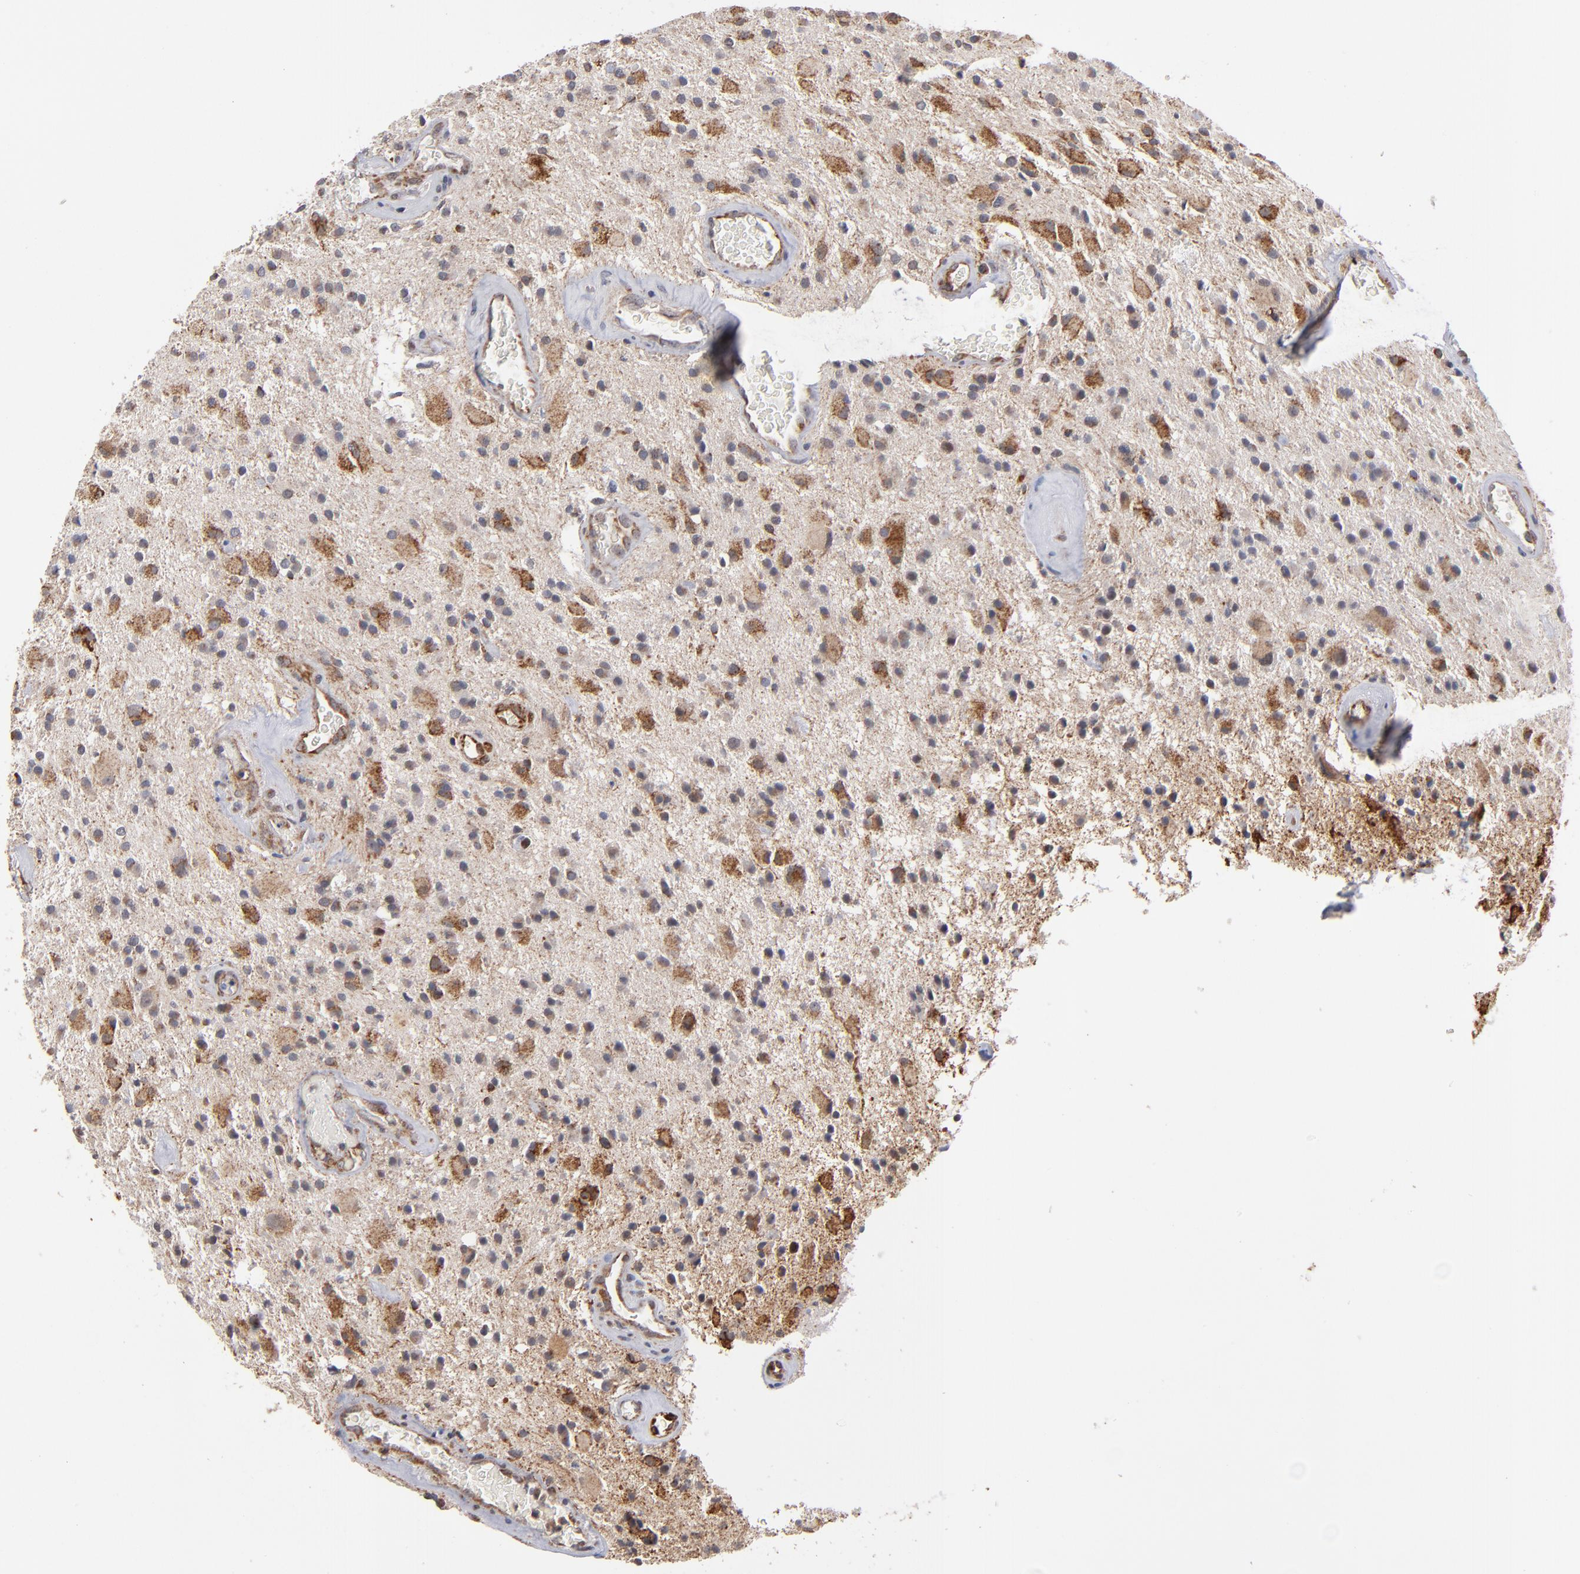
{"staining": {"intensity": "moderate", "quantity": "<25%", "location": "cytoplasmic/membranous"}, "tissue": "glioma", "cell_type": "Tumor cells", "image_type": "cancer", "snomed": [{"axis": "morphology", "description": "Glioma, malignant, Low grade"}, {"axis": "topography", "description": "Brain"}], "caption": "A high-resolution image shows immunohistochemistry staining of glioma, which reveals moderate cytoplasmic/membranous expression in approximately <25% of tumor cells. (brown staining indicates protein expression, while blue staining denotes nuclei).", "gene": "MIPOL1", "patient": {"sex": "male", "age": 58}}